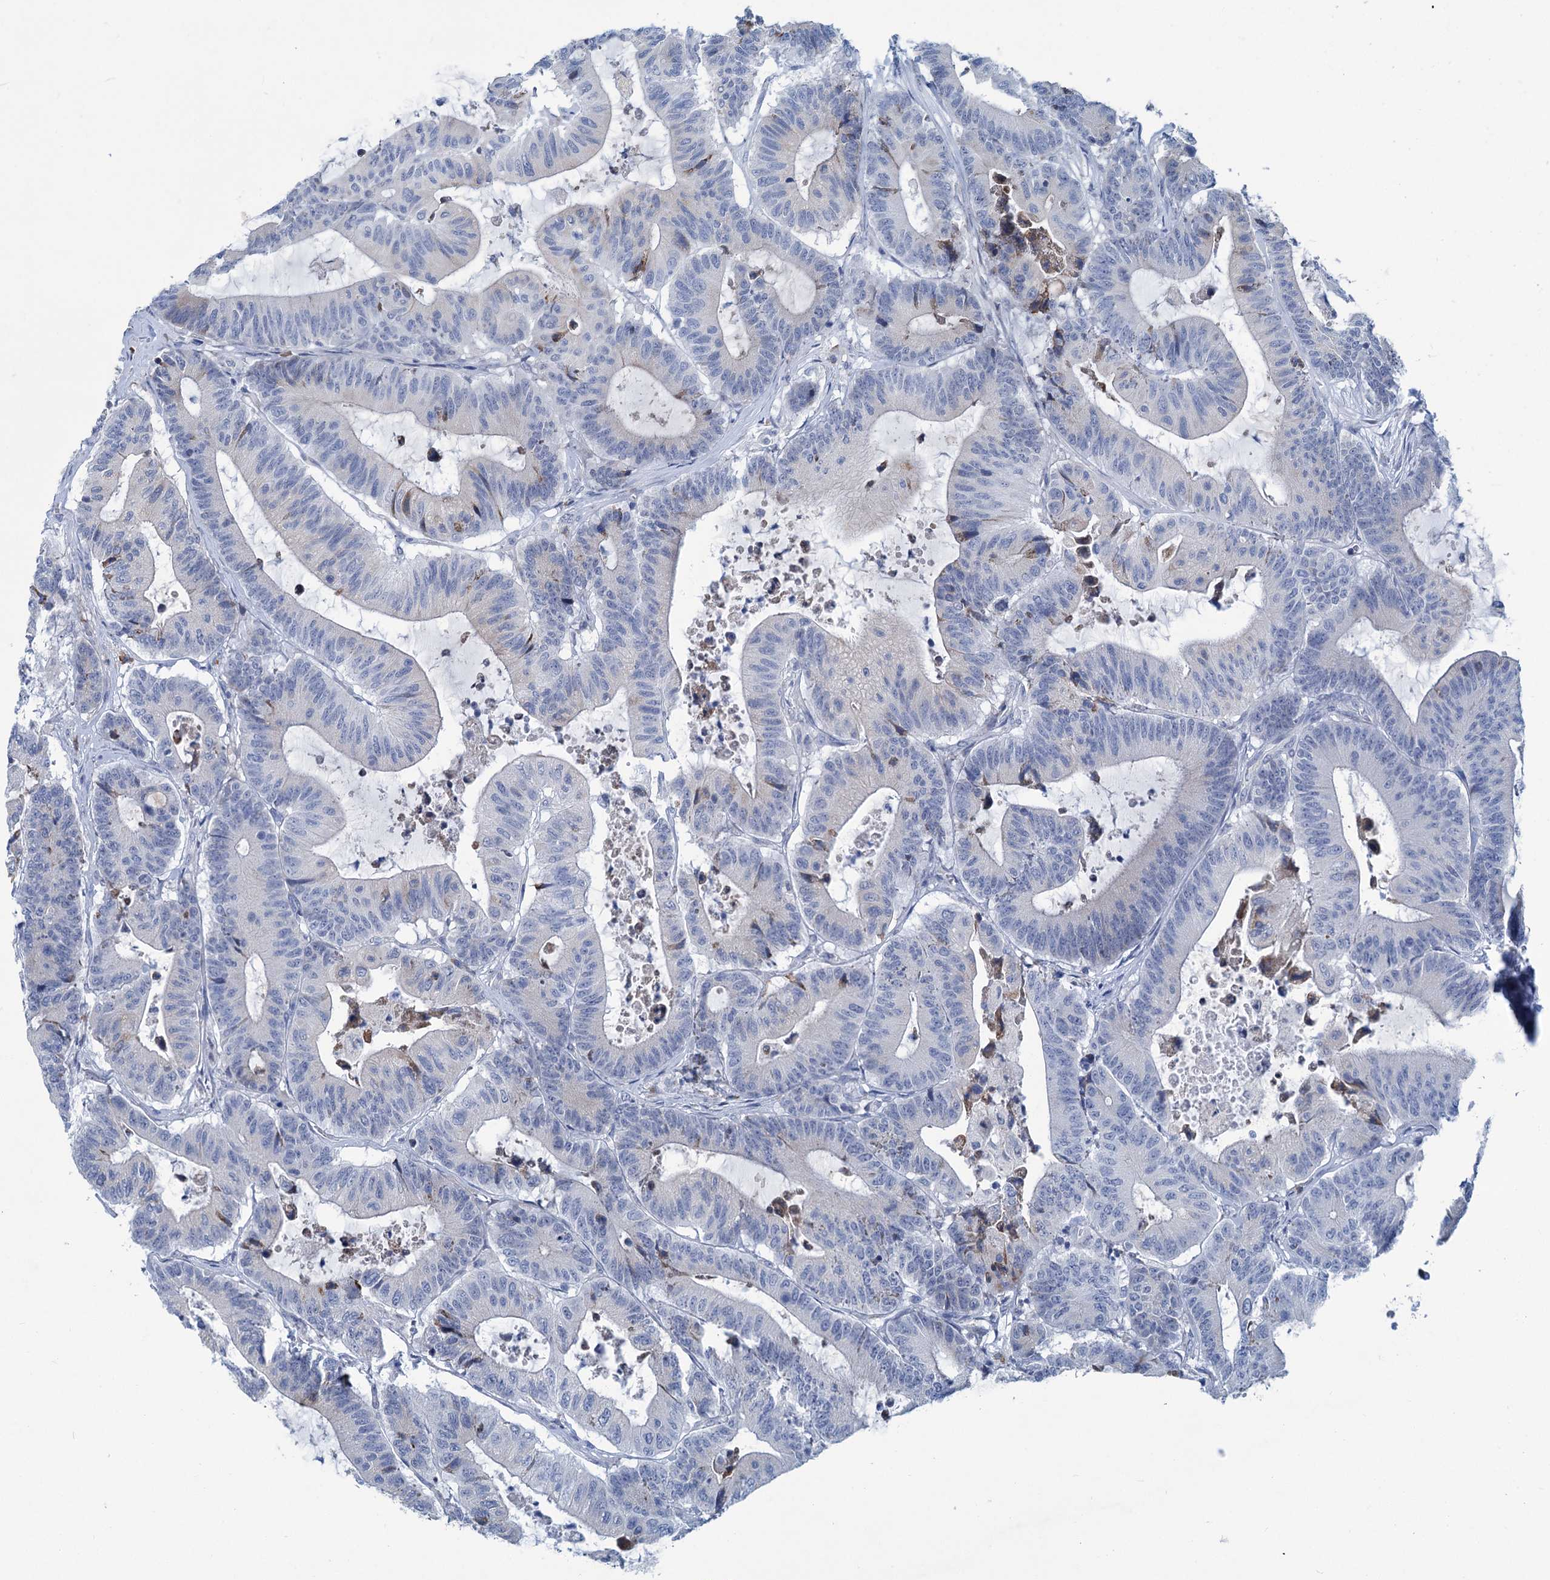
{"staining": {"intensity": "negative", "quantity": "none", "location": "none"}, "tissue": "colorectal cancer", "cell_type": "Tumor cells", "image_type": "cancer", "snomed": [{"axis": "morphology", "description": "Adenocarcinoma, NOS"}, {"axis": "topography", "description": "Colon"}], "caption": "IHC image of colorectal adenocarcinoma stained for a protein (brown), which reveals no staining in tumor cells. (IHC, brightfield microscopy, high magnification).", "gene": "NEU3", "patient": {"sex": "female", "age": 84}}